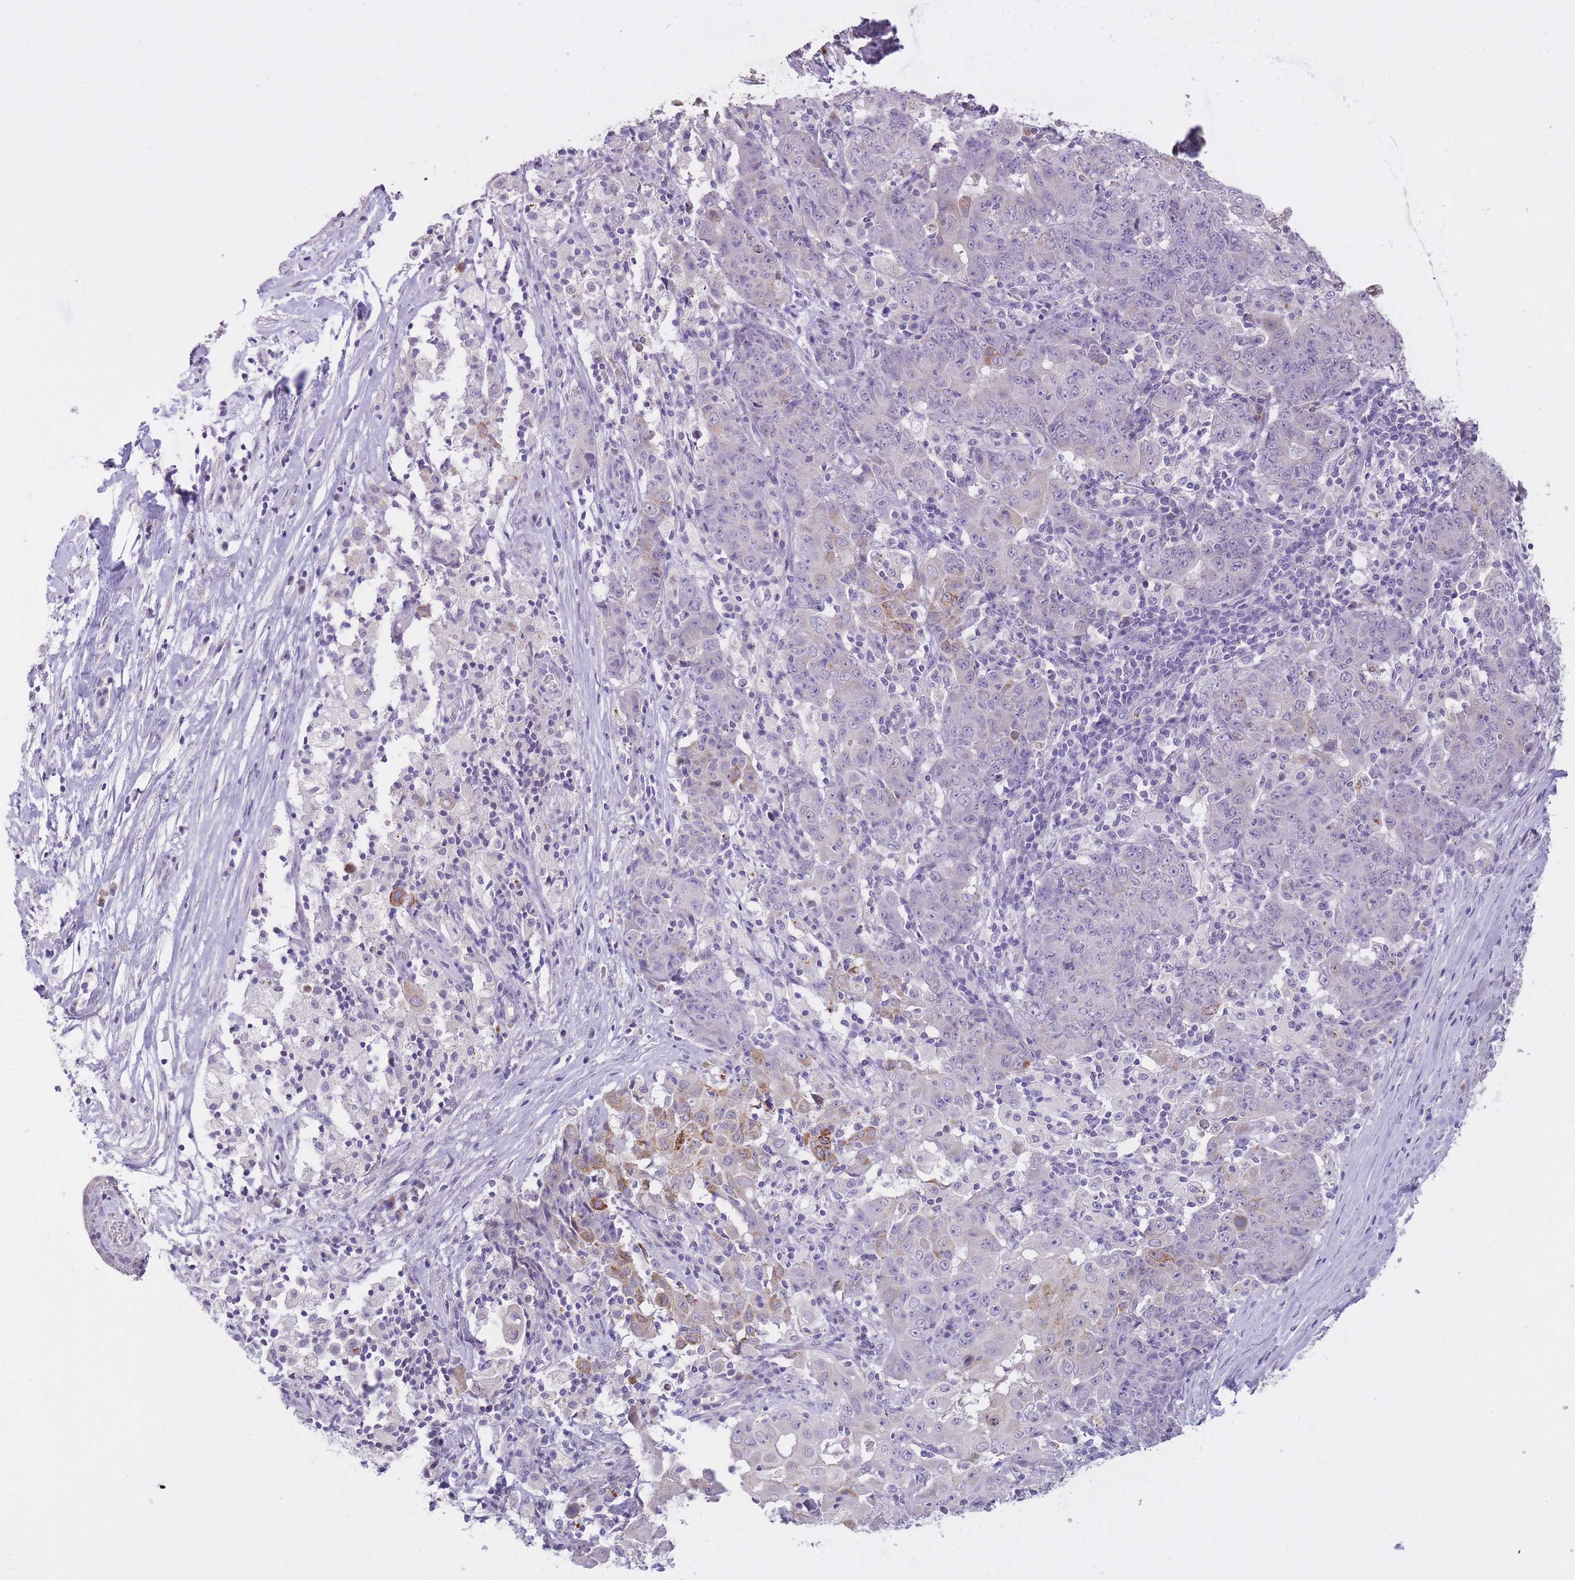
{"staining": {"intensity": "moderate", "quantity": "<25%", "location": "cytoplasmic/membranous"}, "tissue": "ovarian cancer", "cell_type": "Tumor cells", "image_type": "cancer", "snomed": [{"axis": "morphology", "description": "Carcinoma, endometroid"}, {"axis": "topography", "description": "Ovary"}], "caption": "Approximately <25% of tumor cells in human ovarian cancer (endometroid carcinoma) reveal moderate cytoplasmic/membranous protein staining as visualized by brown immunohistochemical staining.", "gene": "RNF170", "patient": {"sex": "female", "age": 42}}